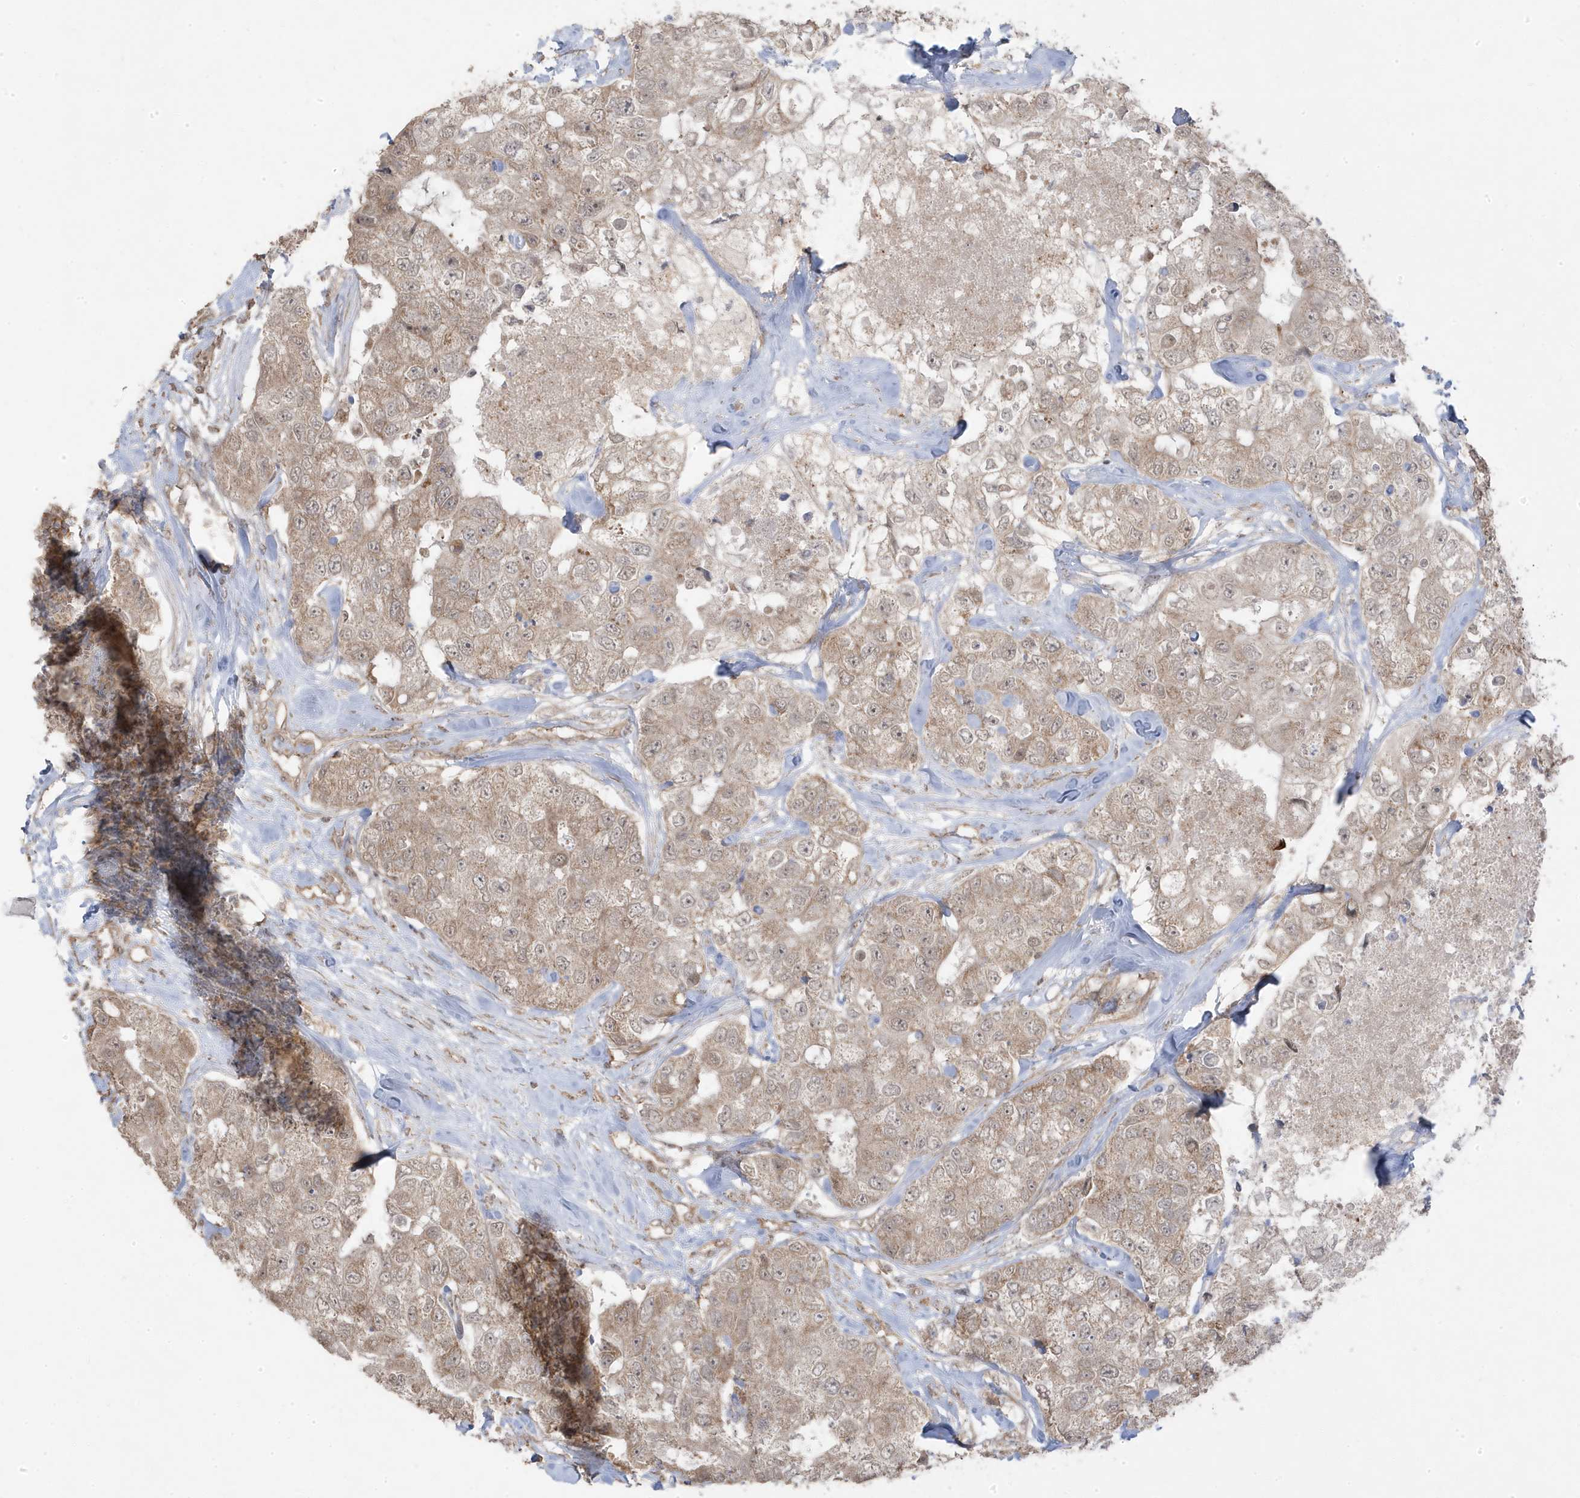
{"staining": {"intensity": "weak", "quantity": ">75%", "location": "cytoplasmic/membranous"}, "tissue": "breast cancer", "cell_type": "Tumor cells", "image_type": "cancer", "snomed": [{"axis": "morphology", "description": "Duct carcinoma"}, {"axis": "topography", "description": "Breast"}], "caption": "Breast cancer stained with a protein marker shows weak staining in tumor cells.", "gene": "DNAJC12", "patient": {"sex": "female", "age": 62}}